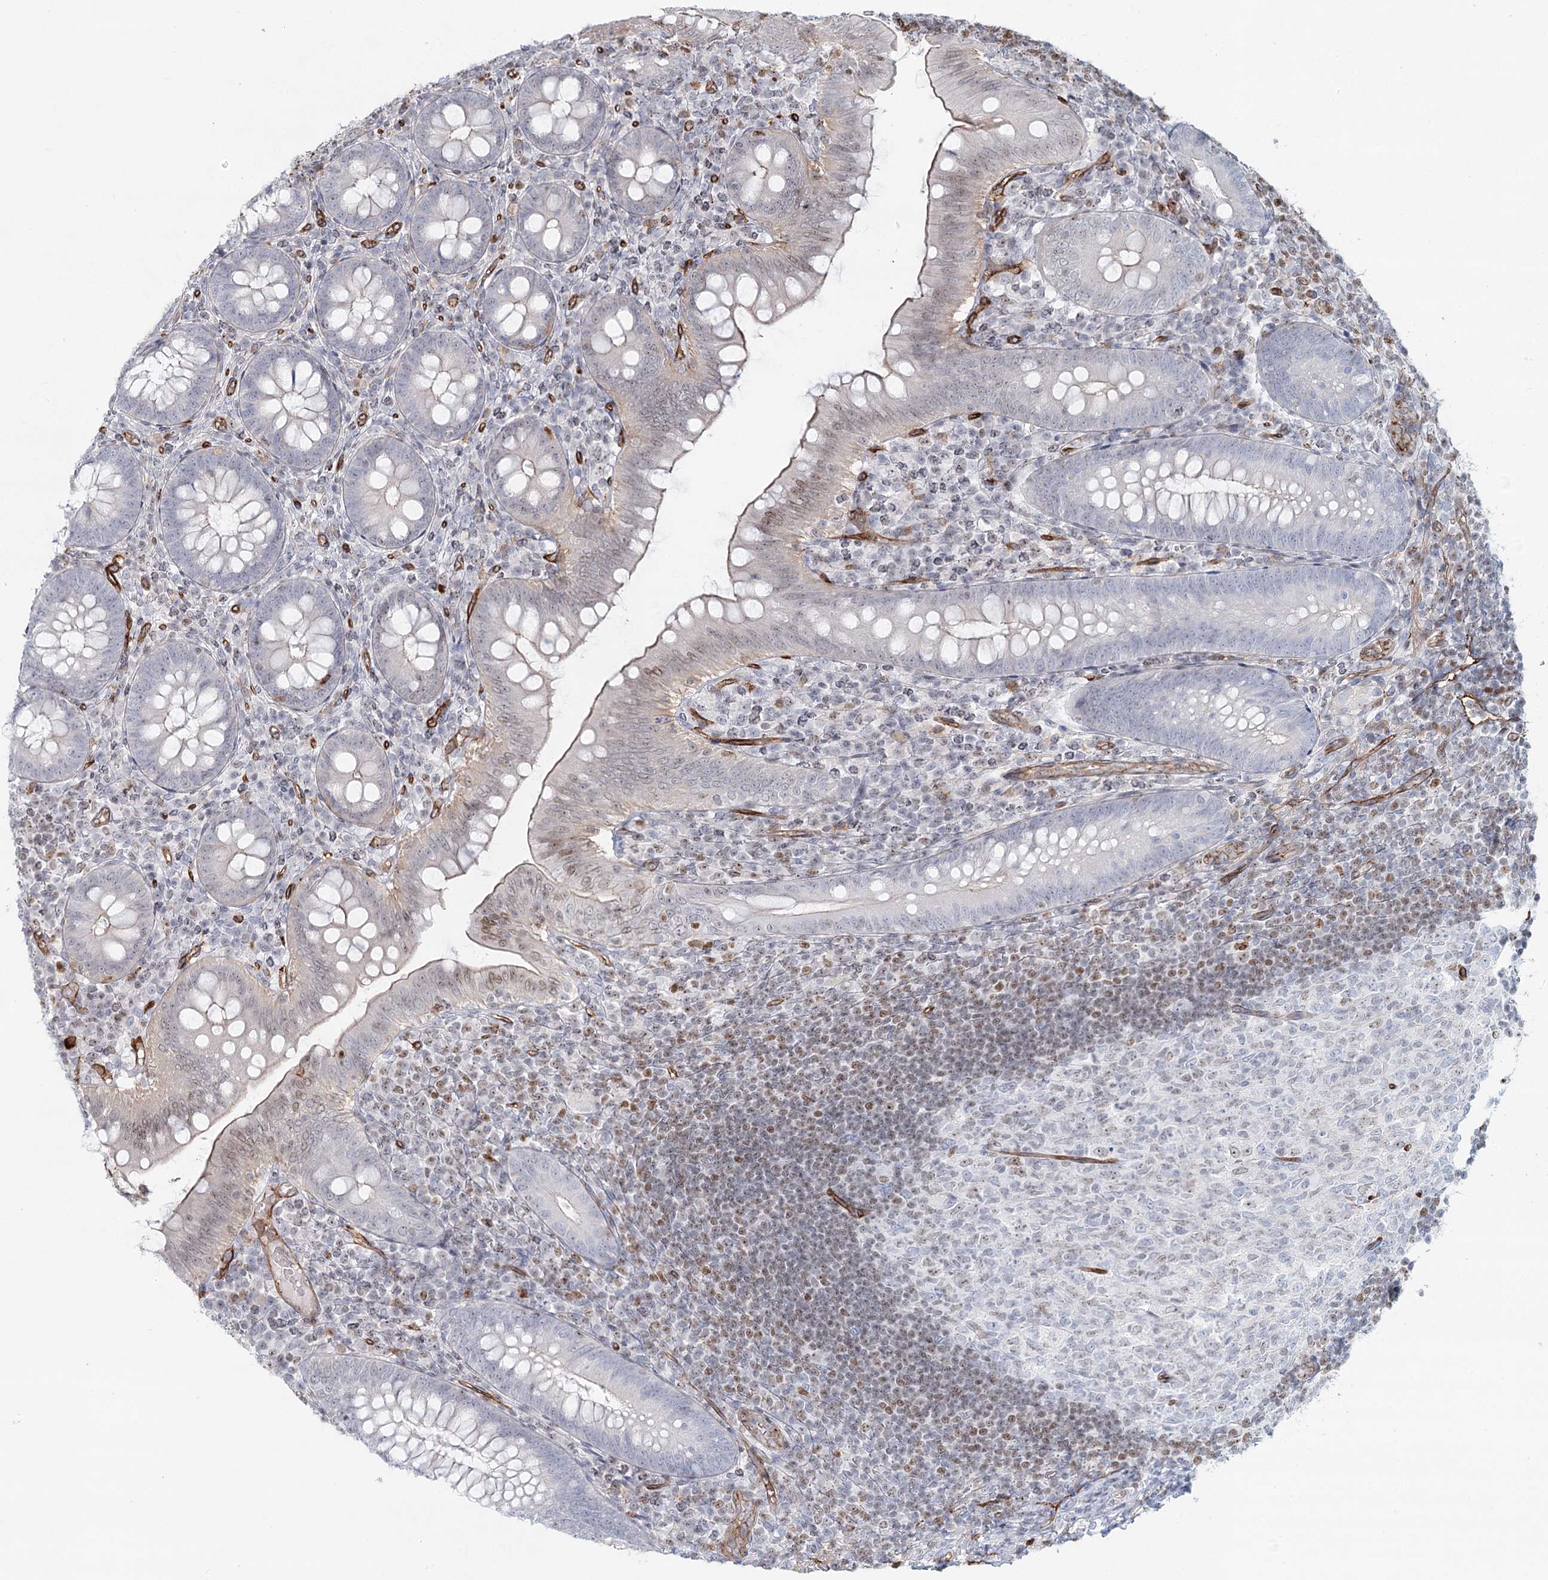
{"staining": {"intensity": "moderate", "quantity": "<25%", "location": "cytoplasmic/membranous,nuclear"}, "tissue": "appendix", "cell_type": "Glandular cells", "image_type": "normal", "snomed": [{"axis": "morphology", "description": "Normal tissue, NOS"}, {"axis": "topography", "description": "Appendix"}], "caption": "High-magnification brightfield microscopy of unremarkable appendix stained with DAB (3,3'-diaminobenzidine) (brown) and counterstained with hematoxylin (blue). glandular cells exhibit moderate cytoplasmic/membranous,nuclear expression is seen in about<25% of cells. The protein is stained brown, and the nuclei are stained in blue (DAB (3,3'-diaminobenzidine) IHC with brightfield microscopy, high magnification).", "gene": "ZFYVE28", "patient": {"sex": "male", "age": 14}}